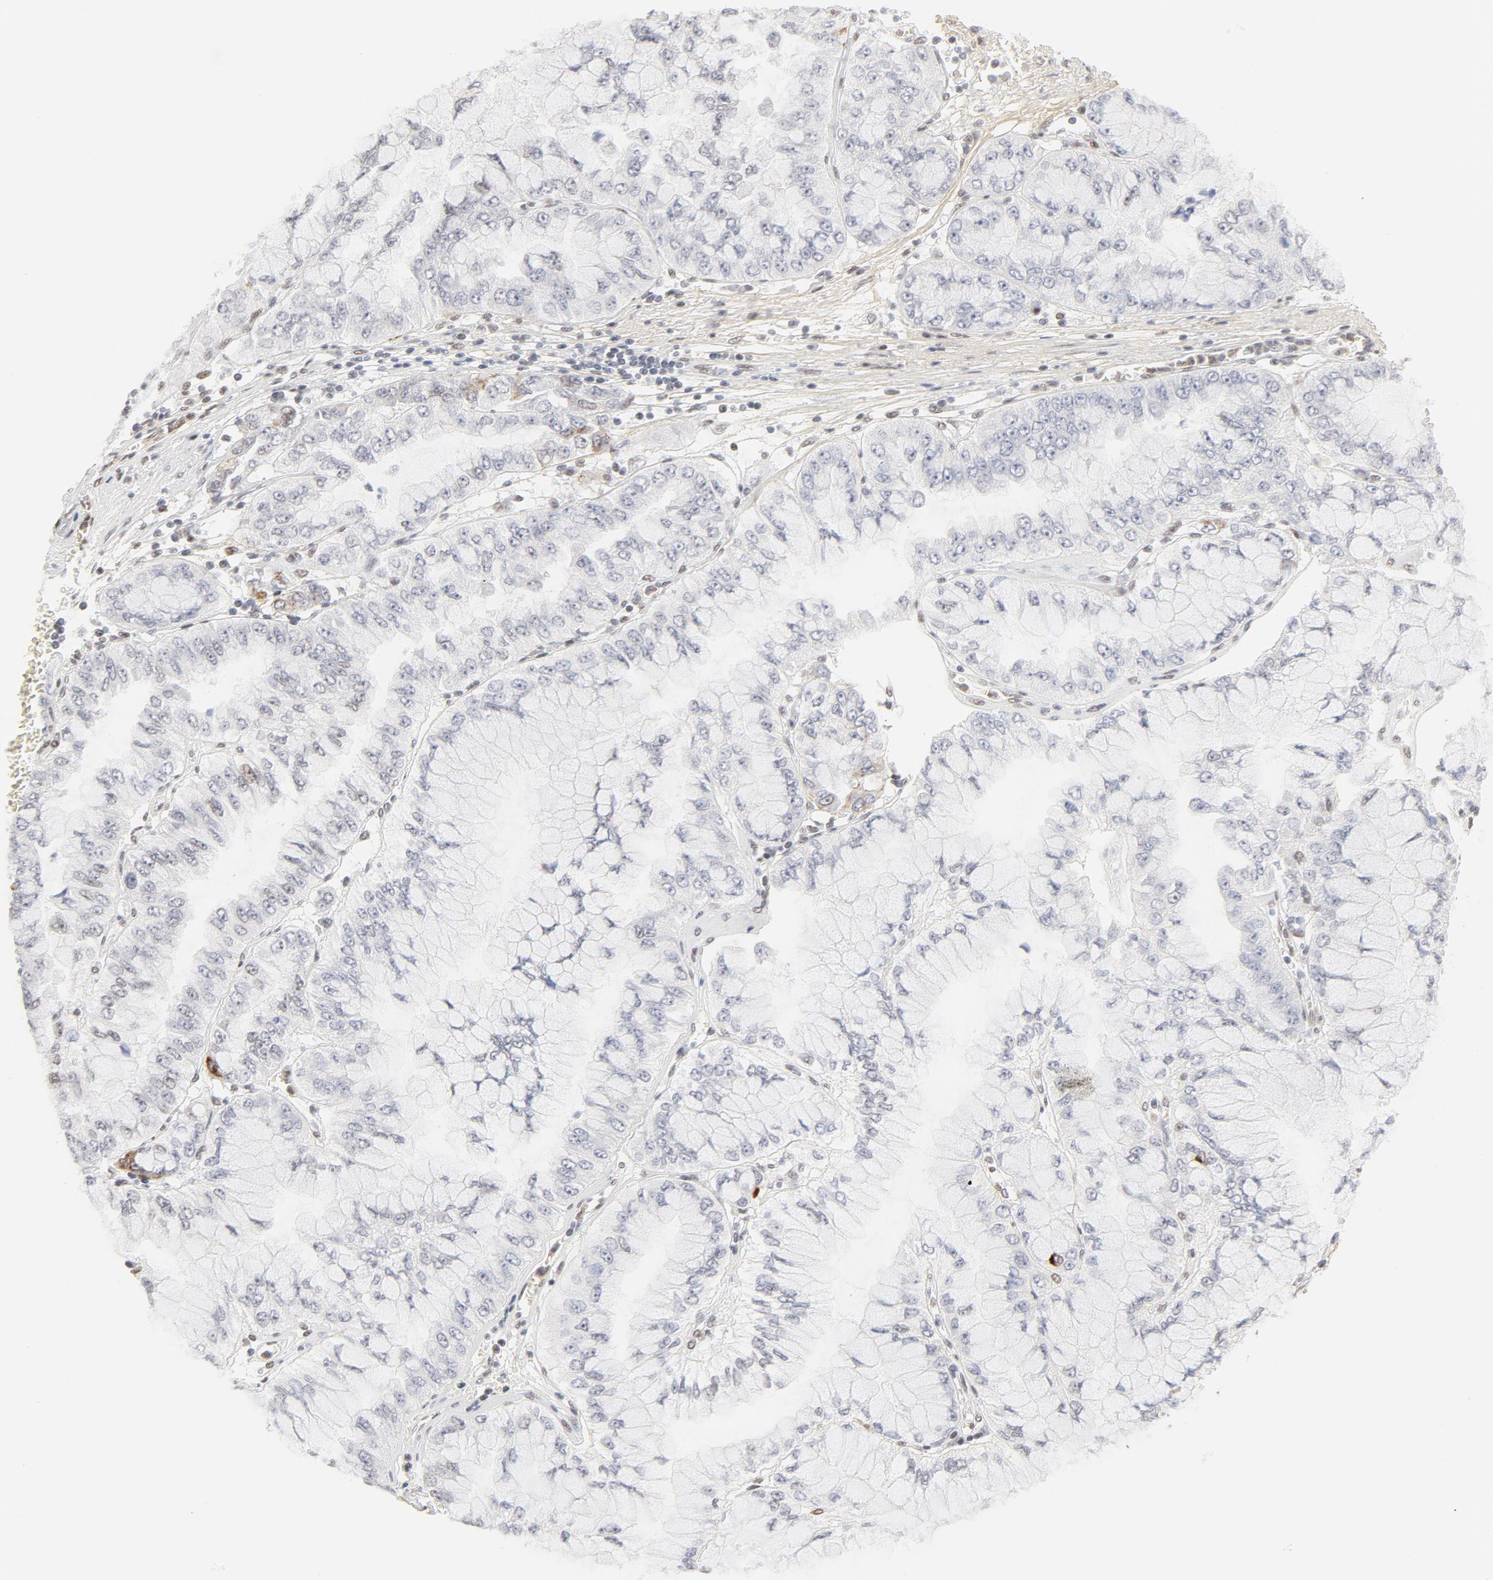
{"staining": {"intensity": "negative", "quantity": "none", "location": "none"}, "tissue": "liver cancer", "cell_type": "Tumor cells", "image_type": "cancer", "snomed": [{"axis": "morphology", "description": "Cholangiocarcinoma"}, {"axis": "topography", "description": "Liver"}], "caption": "A high-resolution histopathology image shows immunohistochemistry (IHC) staining of liver cholangiocarcinoma, which shows no significant positivity in tumor cells.", "gene": "PBX1", "patient": {"sex": "female", "age": 79}}